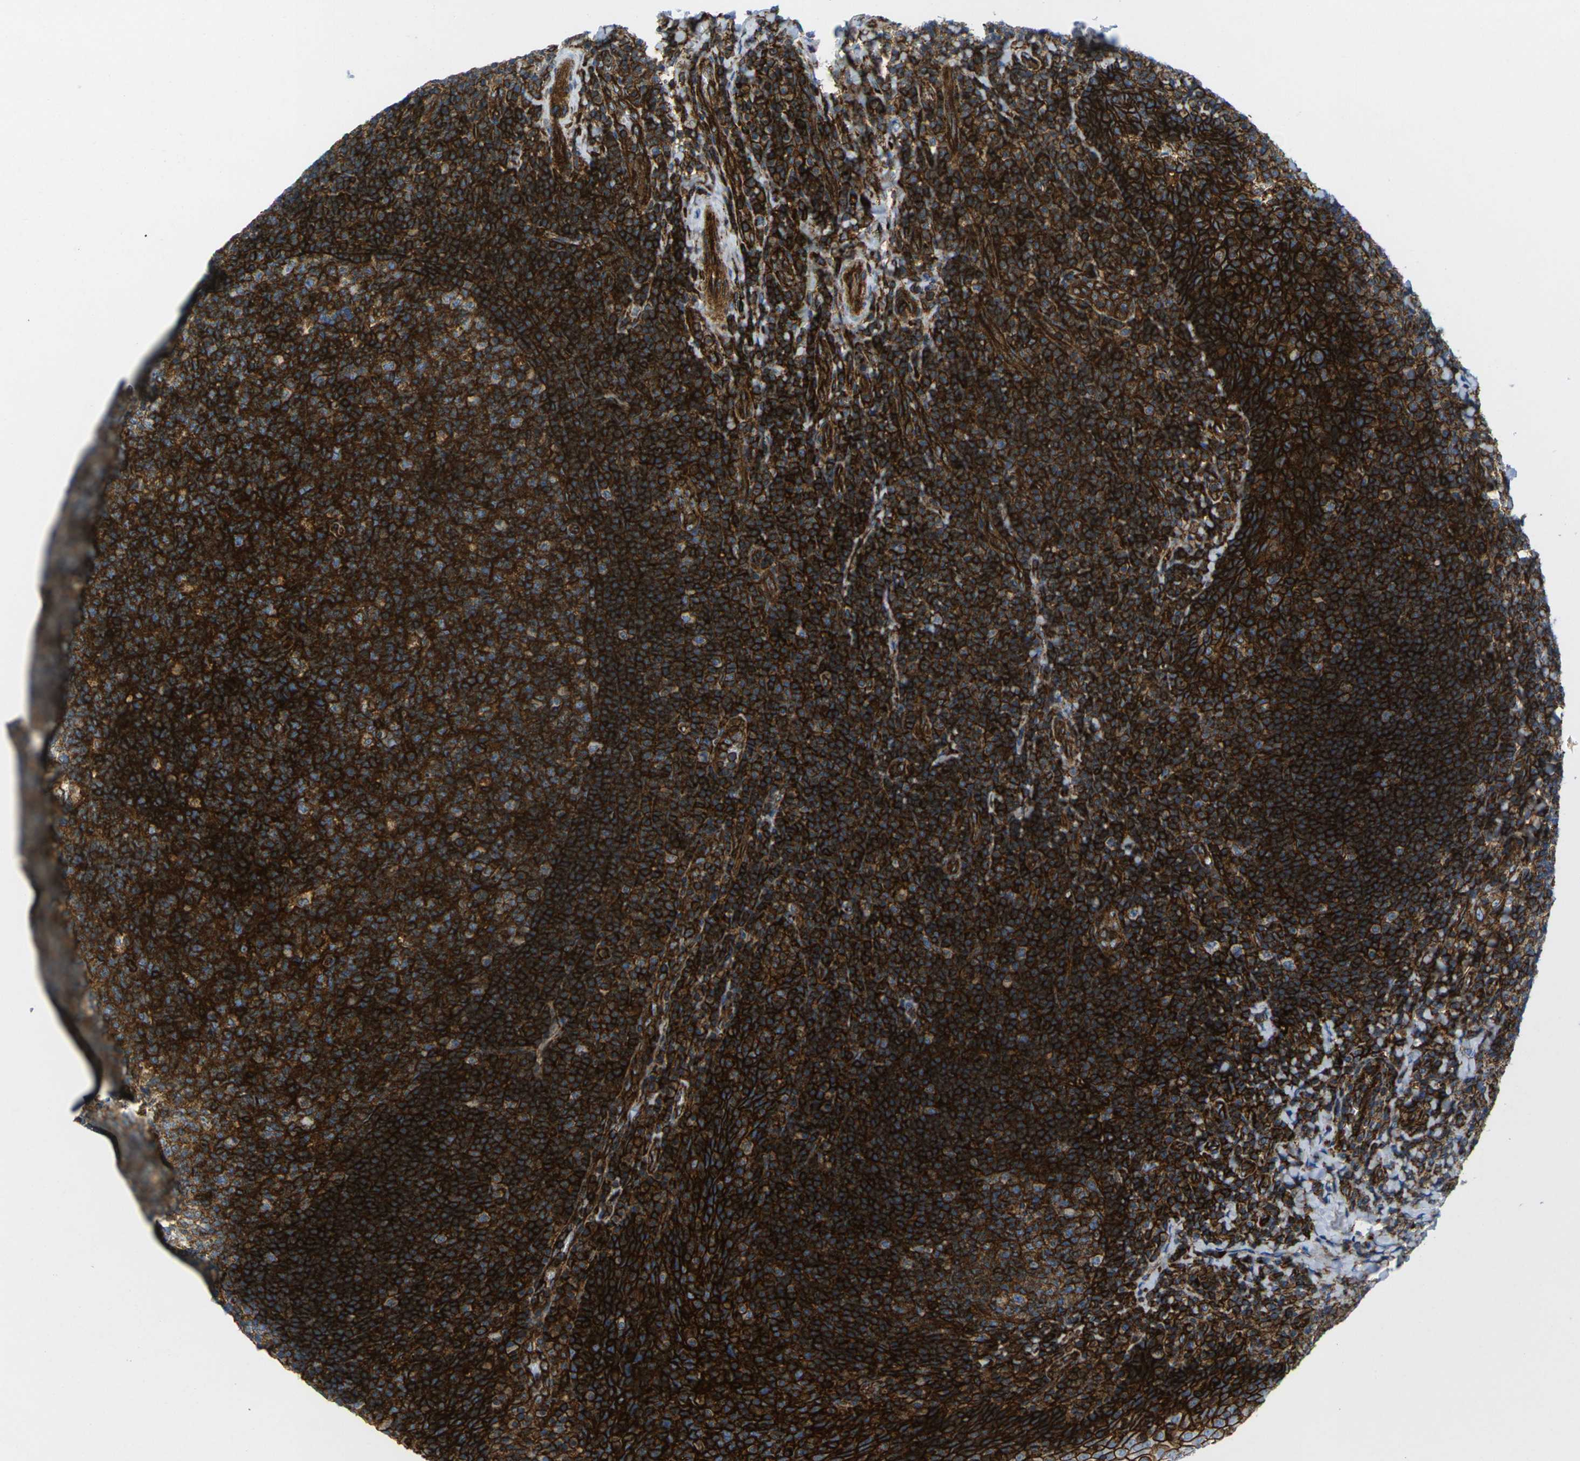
{"staining": {"intensity": "strong", "quantity": ">75%", "location": "cytoplasmic/membranous"}, "tissue": "tonsil", "cell_type": "Germinal center cells", "image_type": "normal", "snomed": [{"axis": "morphology", "description": "Normal tissue, NOS"}, {"axis": "topography", "description": "Tonsil"}], "caption": "This histopathology image shows immunohistochemistry staining of unremarkable human tonsil, with high strong cytoplasmic/membranous expression in approximately >75% of germinal center cells.", "gene": "IQGAP1", "patient": {"sex": "male", "age": 17}}